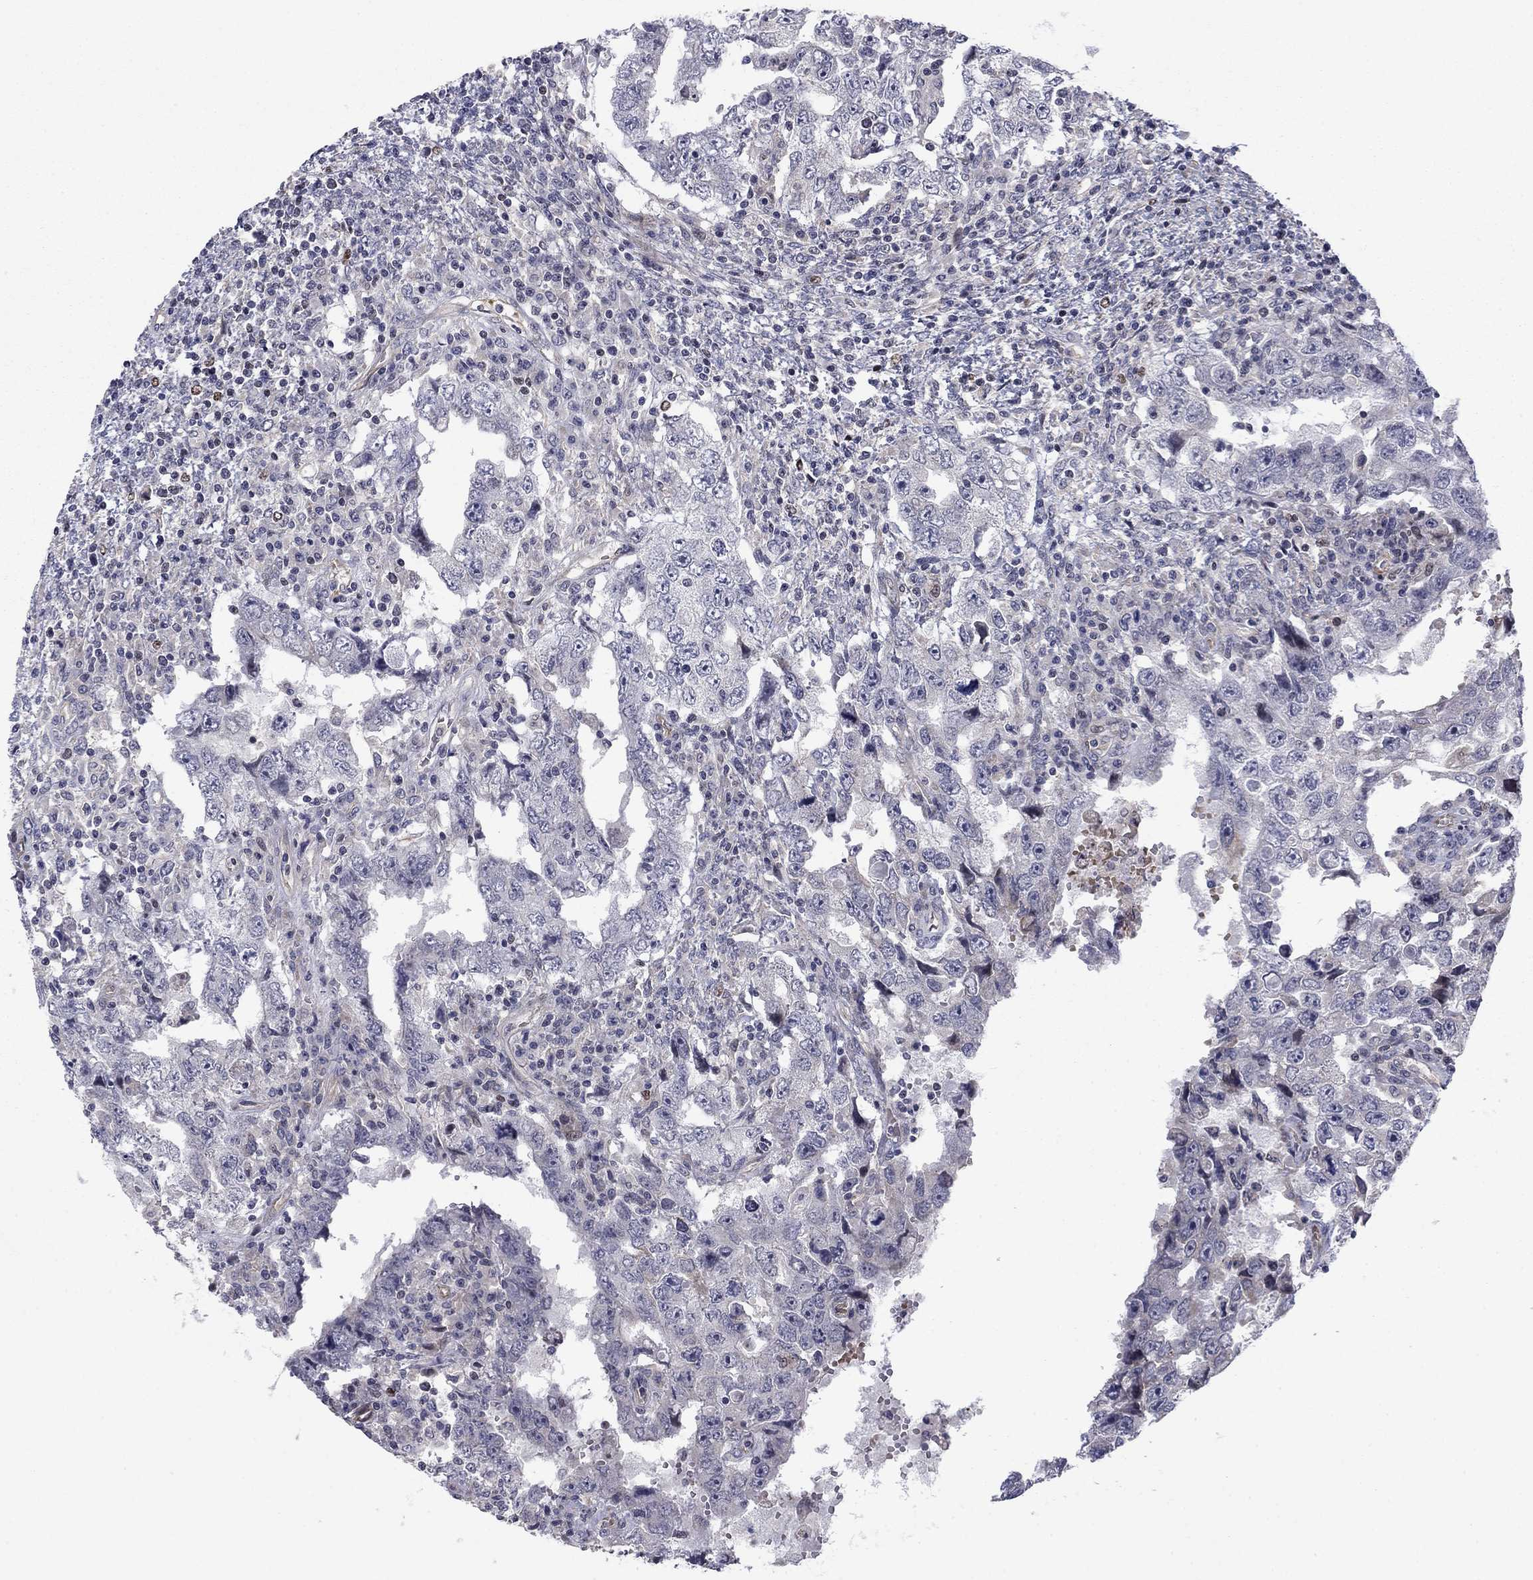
{"staining": {"intensity": "negative", "quantity": "none", "location": "none"}, "tissue": "testis cancer", "cell_type": "Tumor cells", "image_type": "cancer", "snomed": [{"axis": "morphology", "description": "Carcinoma, Embryonal, NOS"}, {"axis": "topography", "description": "Testis"}], "caption": "A high-resolution histopathology image shows immunohistochemistry staining of testis embryonal carcinoma, which shows no significant positivity in tumor cells.", "gene": "BCL11A", "patient": {"sex": "male", "age": 26}}